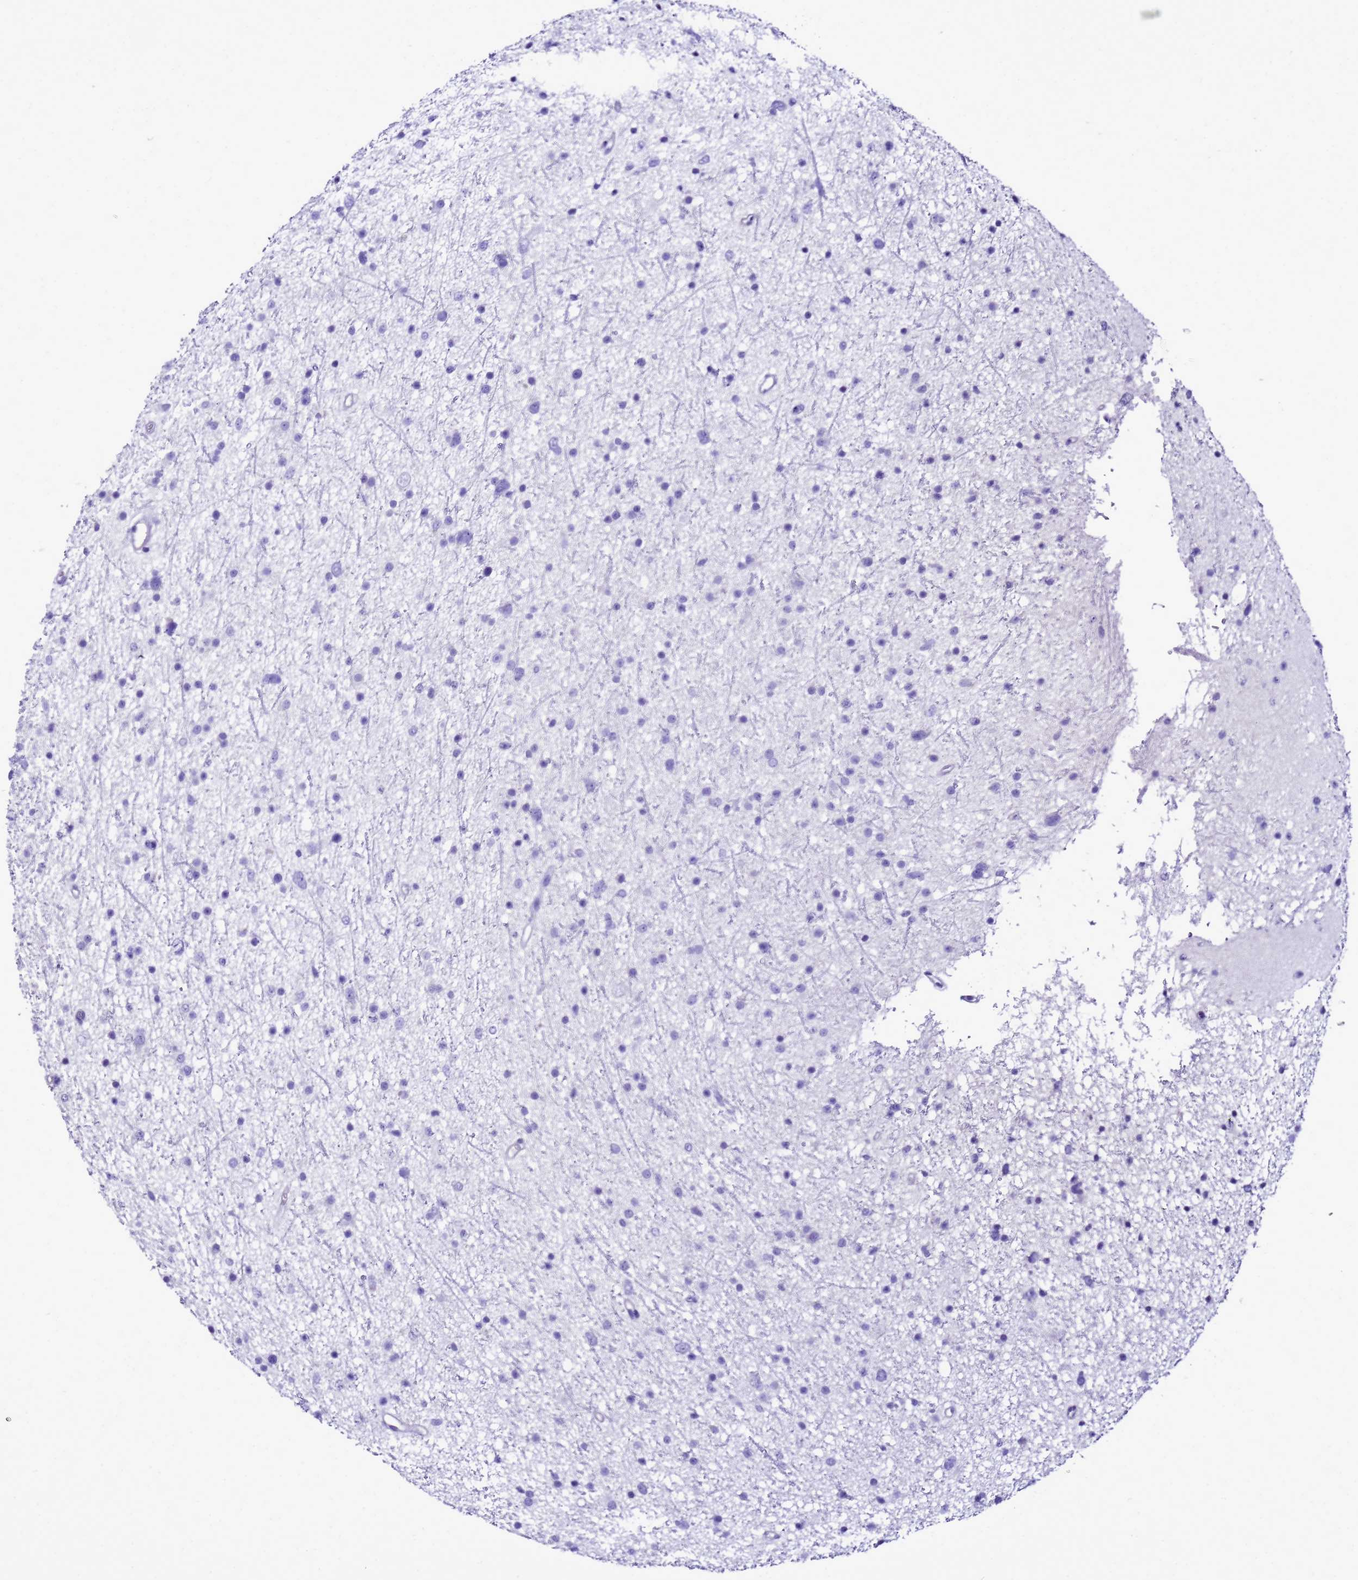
{"staining": {"intensity": "negative", "quantity": "none", "location": "none"}, "tissue": "glioma", "cell_type": "Tumor cells", "image_type": "cancer", "snomed": [{"axis": "morphology", "description": "Glioma, malignant, Low grade"}, {"axis": "topography", "description": "Cerebral cortex"}], "caption": "Human glioma stained for a protein using immunohistochemistry displays no staining in tumor cells.", "gene": "BEST2", "patient": {"sex": "female", "age": 39}}